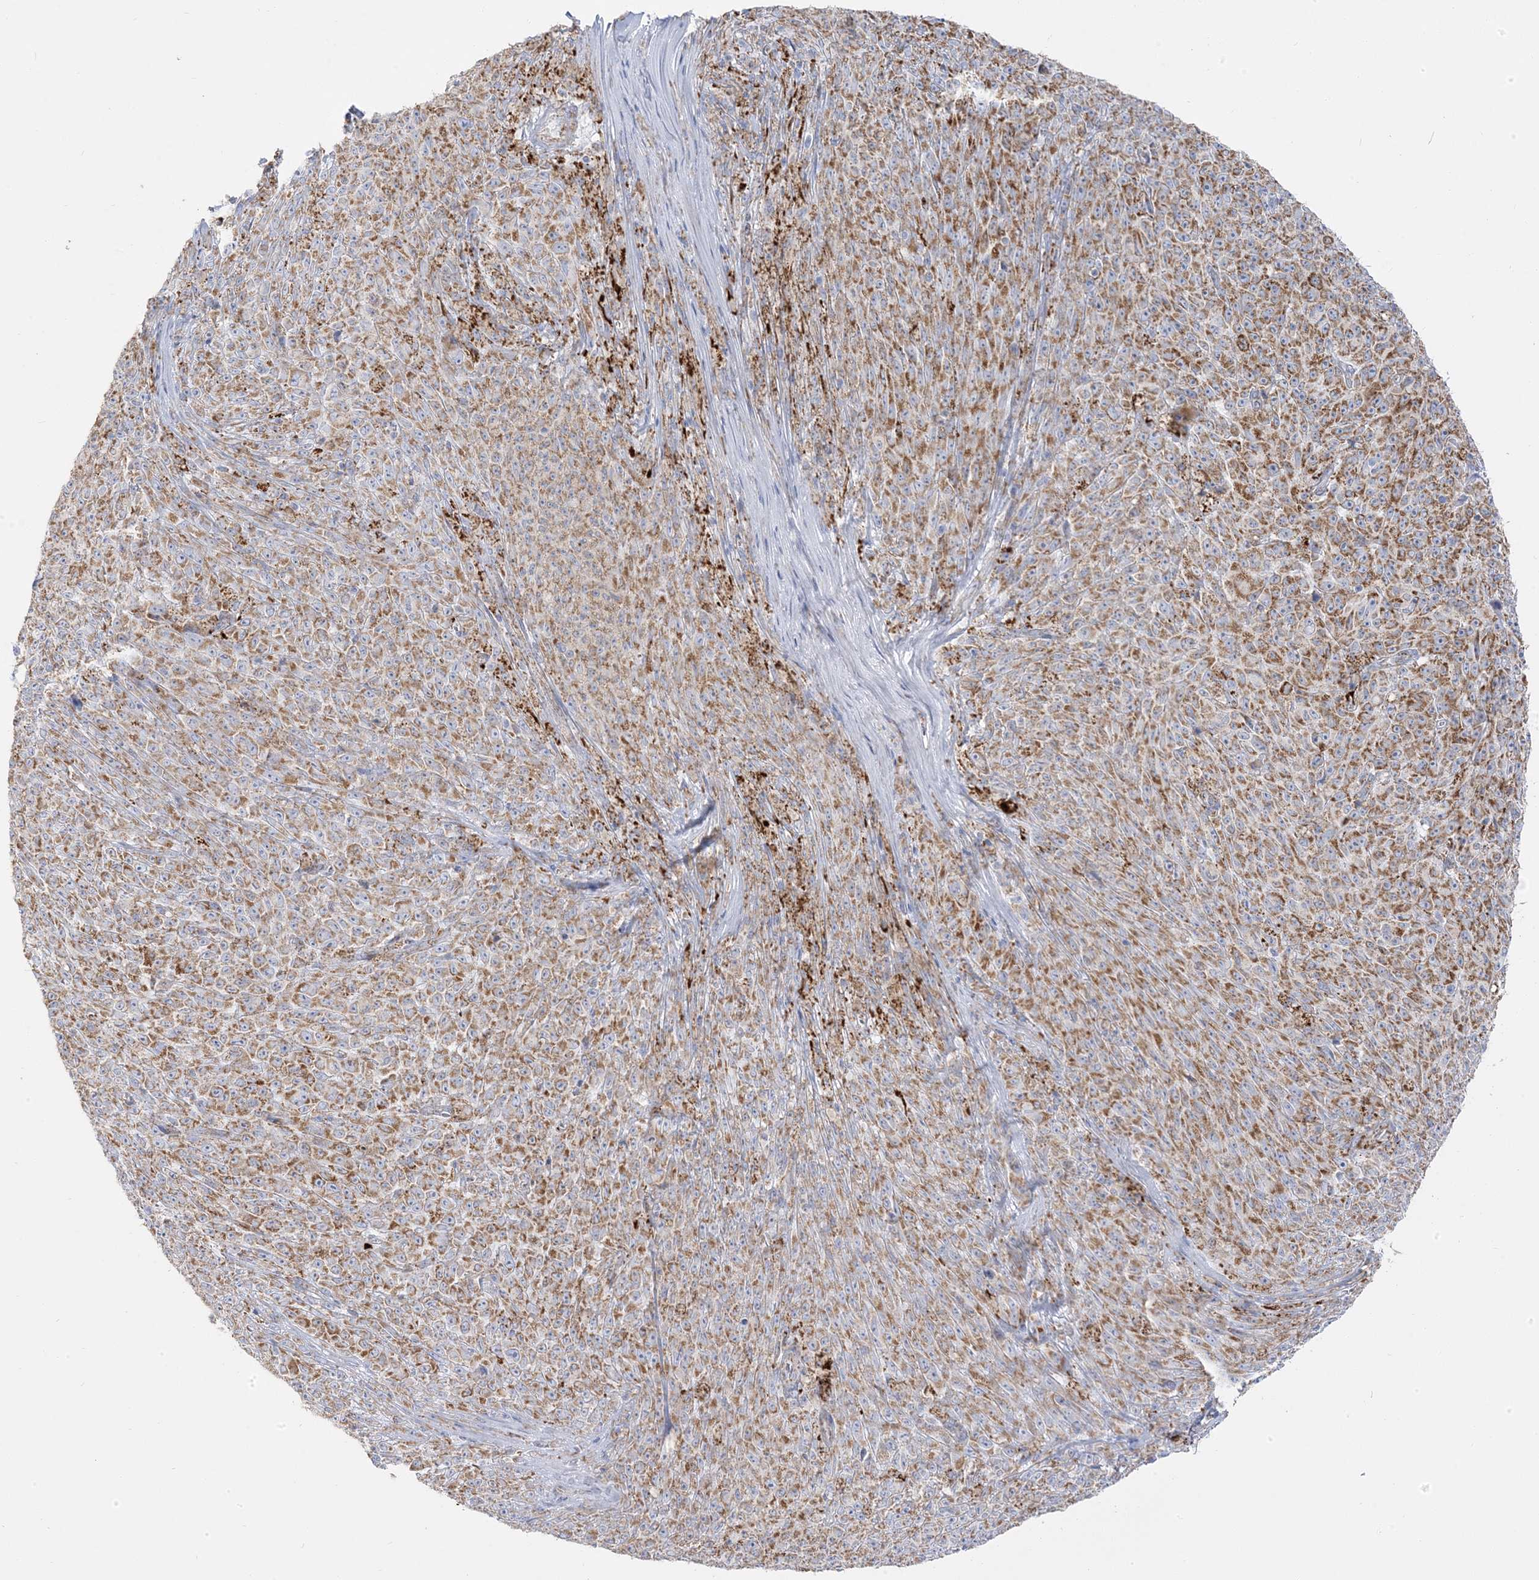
{"staining": {"intensity": "moderate", "quantity": ">75%", "location": "cytoplasmic/membranous"}, "tissue": "melanoma", "cell_type": "Tumor cells", "image_type": "cancer", "snomed": [{"axis": "morphology", "description": "Malignant melanoma, NOS"}, {"axis": "topography", "description": "Skin"}], "caption": "Immunohistochemical staining of human melanoma demonstrates medium levels of moderate cytoplasmic/membranous positivity in about >75% of tumor cells.", "gene": "PCCB", "patient": {"sex": "female", "age": 82}}